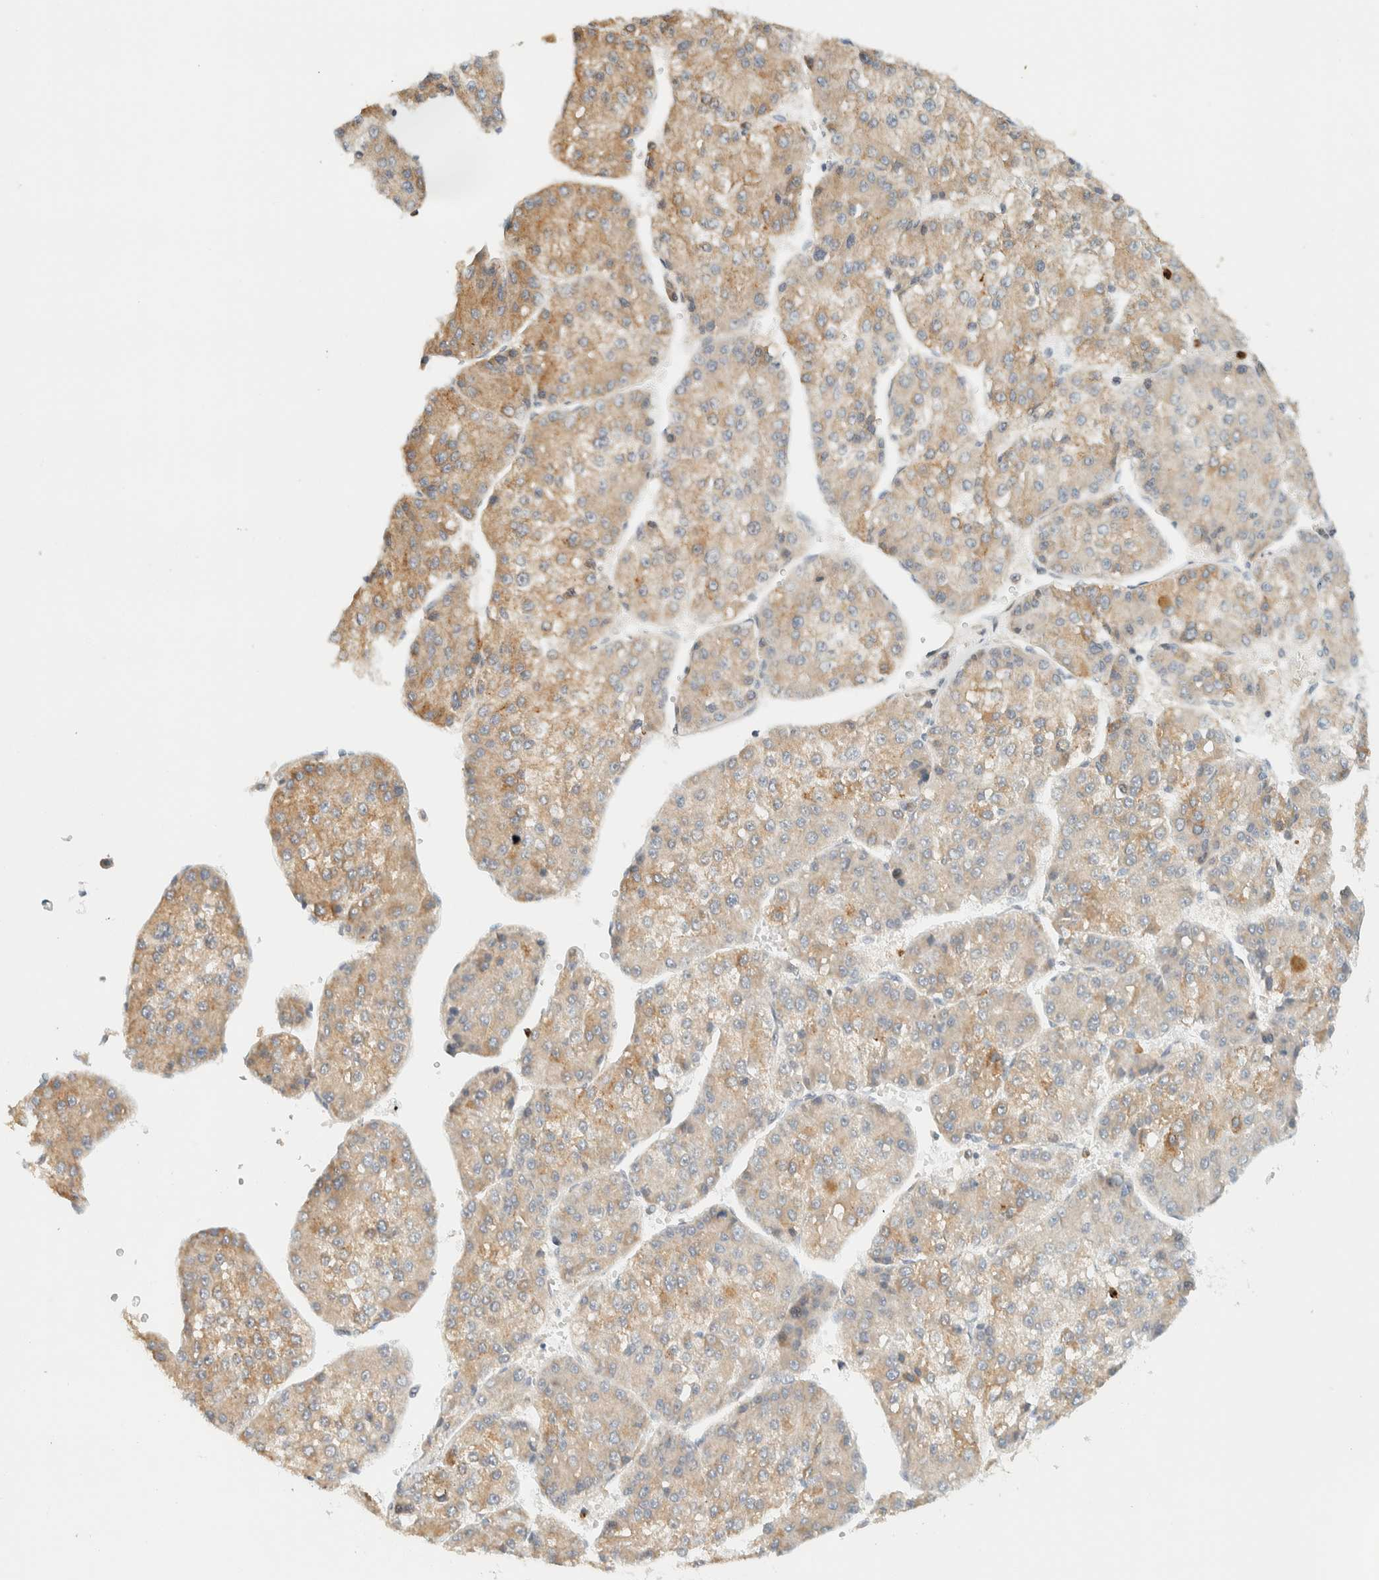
{"staining": {"intensity": "weak", "quantity": "25%-75%", "location": "cytoplasmic/membranous"}, "tissue": "liver cancer", "cell_type": "Tumor cells", "image_type": "cancer", "snomed": [{"axis": "morphology", "description": "Carcinoma, Hepatocellular, NOS"}, {"axis": "topography", "description": "Liver"}], "caption": "A brown stain shows weak cytoplasmic/membranous expression of a protein in human liver cancer tumor cells.", "gene": "CCDC171", "patient": {"sex": "female", "age": 73}}